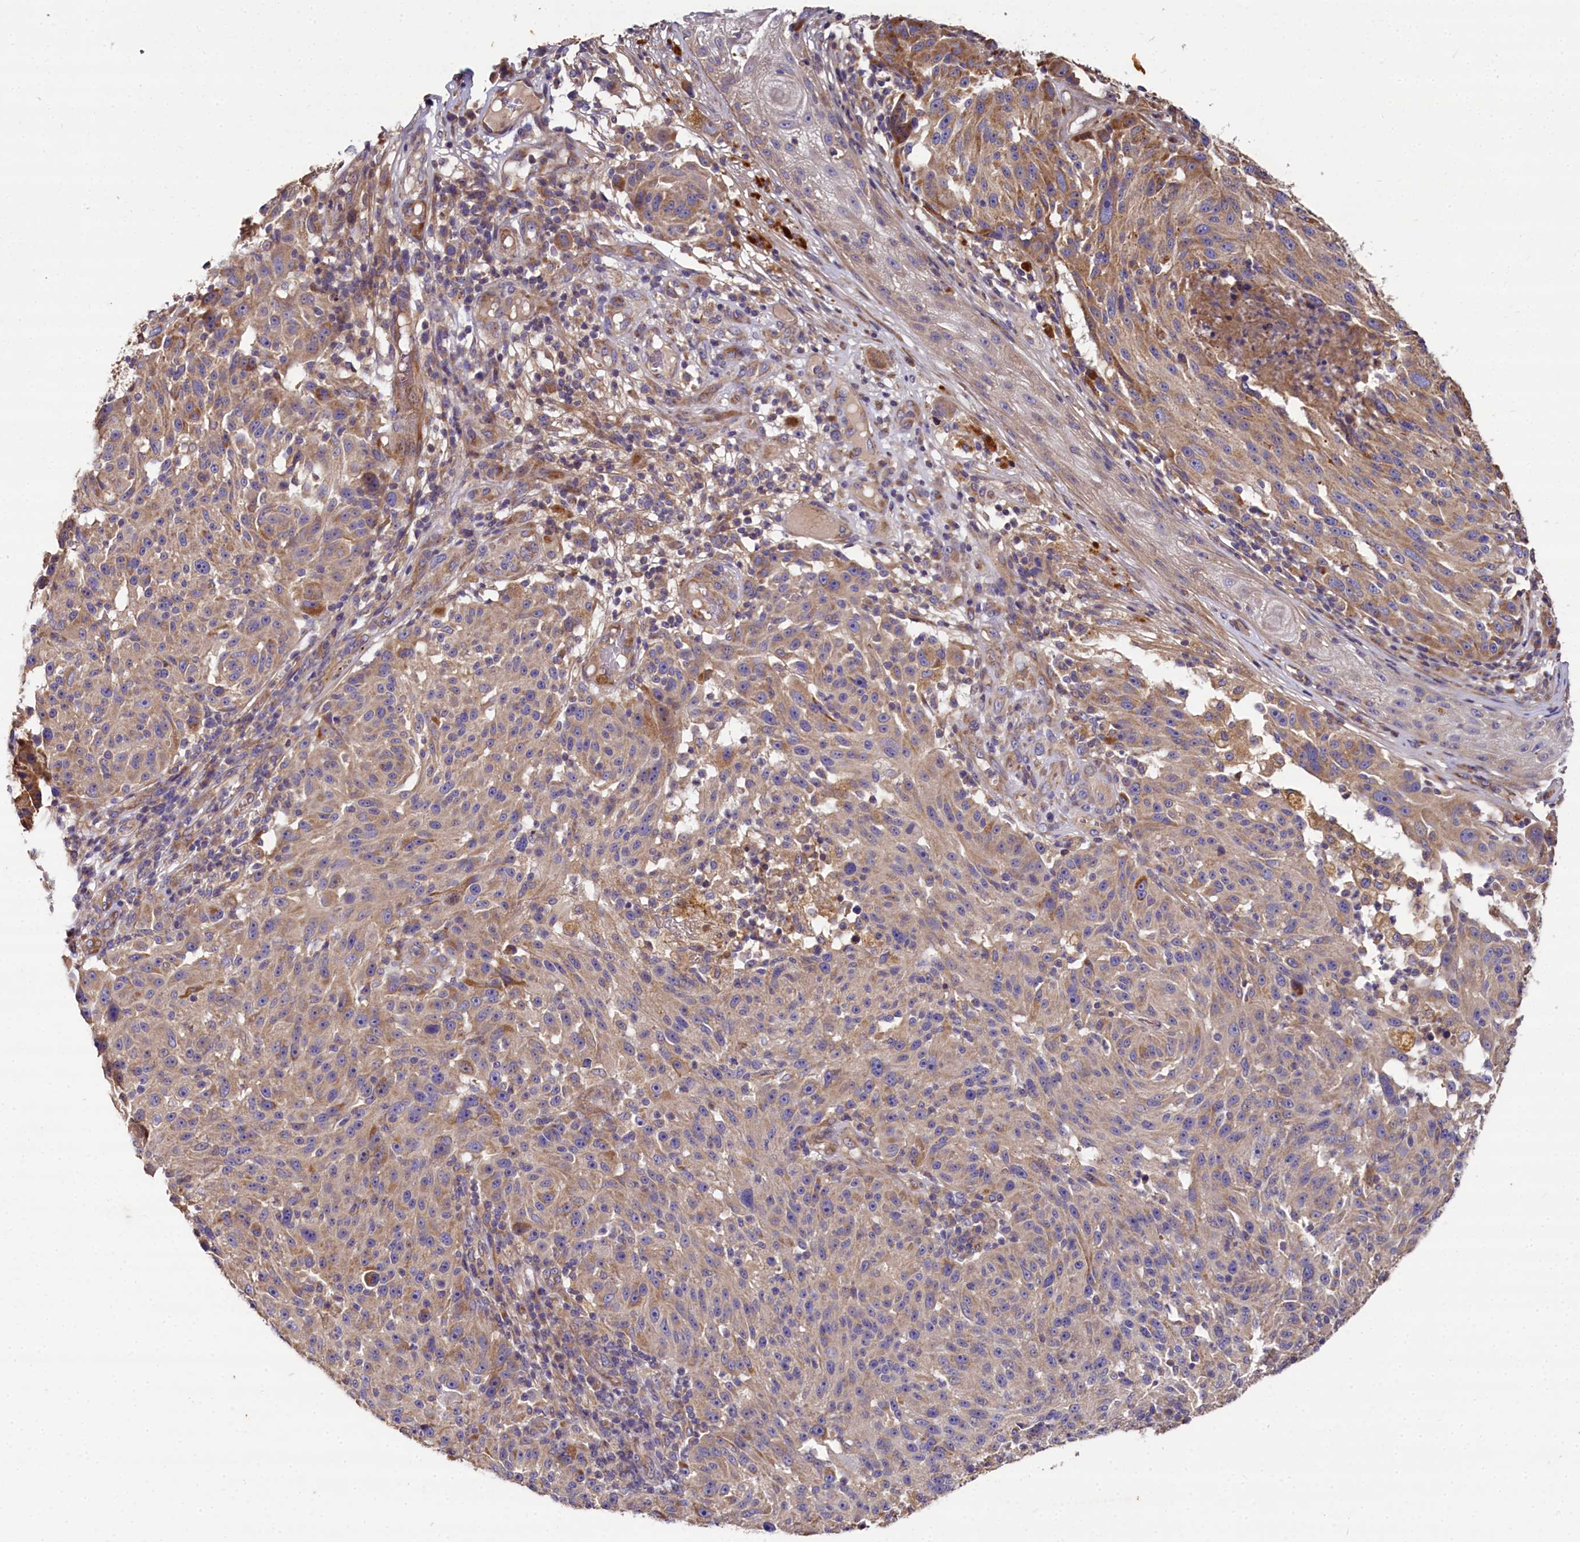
{"staining": {"intensity": "moderate", "quantity": "25%-75%", "location": "cytoplasmic/membranous"}, "tissue": "melanoma", "cell_type": "Tumor cells", "image_type": "cancer", "snomed": [{"axis": "morphology", "description": "Malignant melanoma, NOS"}, {"axis": "topography", "description": "Skin"}], "caption": "A histopathology image showing moderate cytoplasmic/membranous positivity in about 25%-75% of tumor cells in melanoma, as visualized by brown immunohistochemical staining.", "gene": "SPRYD3", "patient": {"sex": "male", "age": 53}}